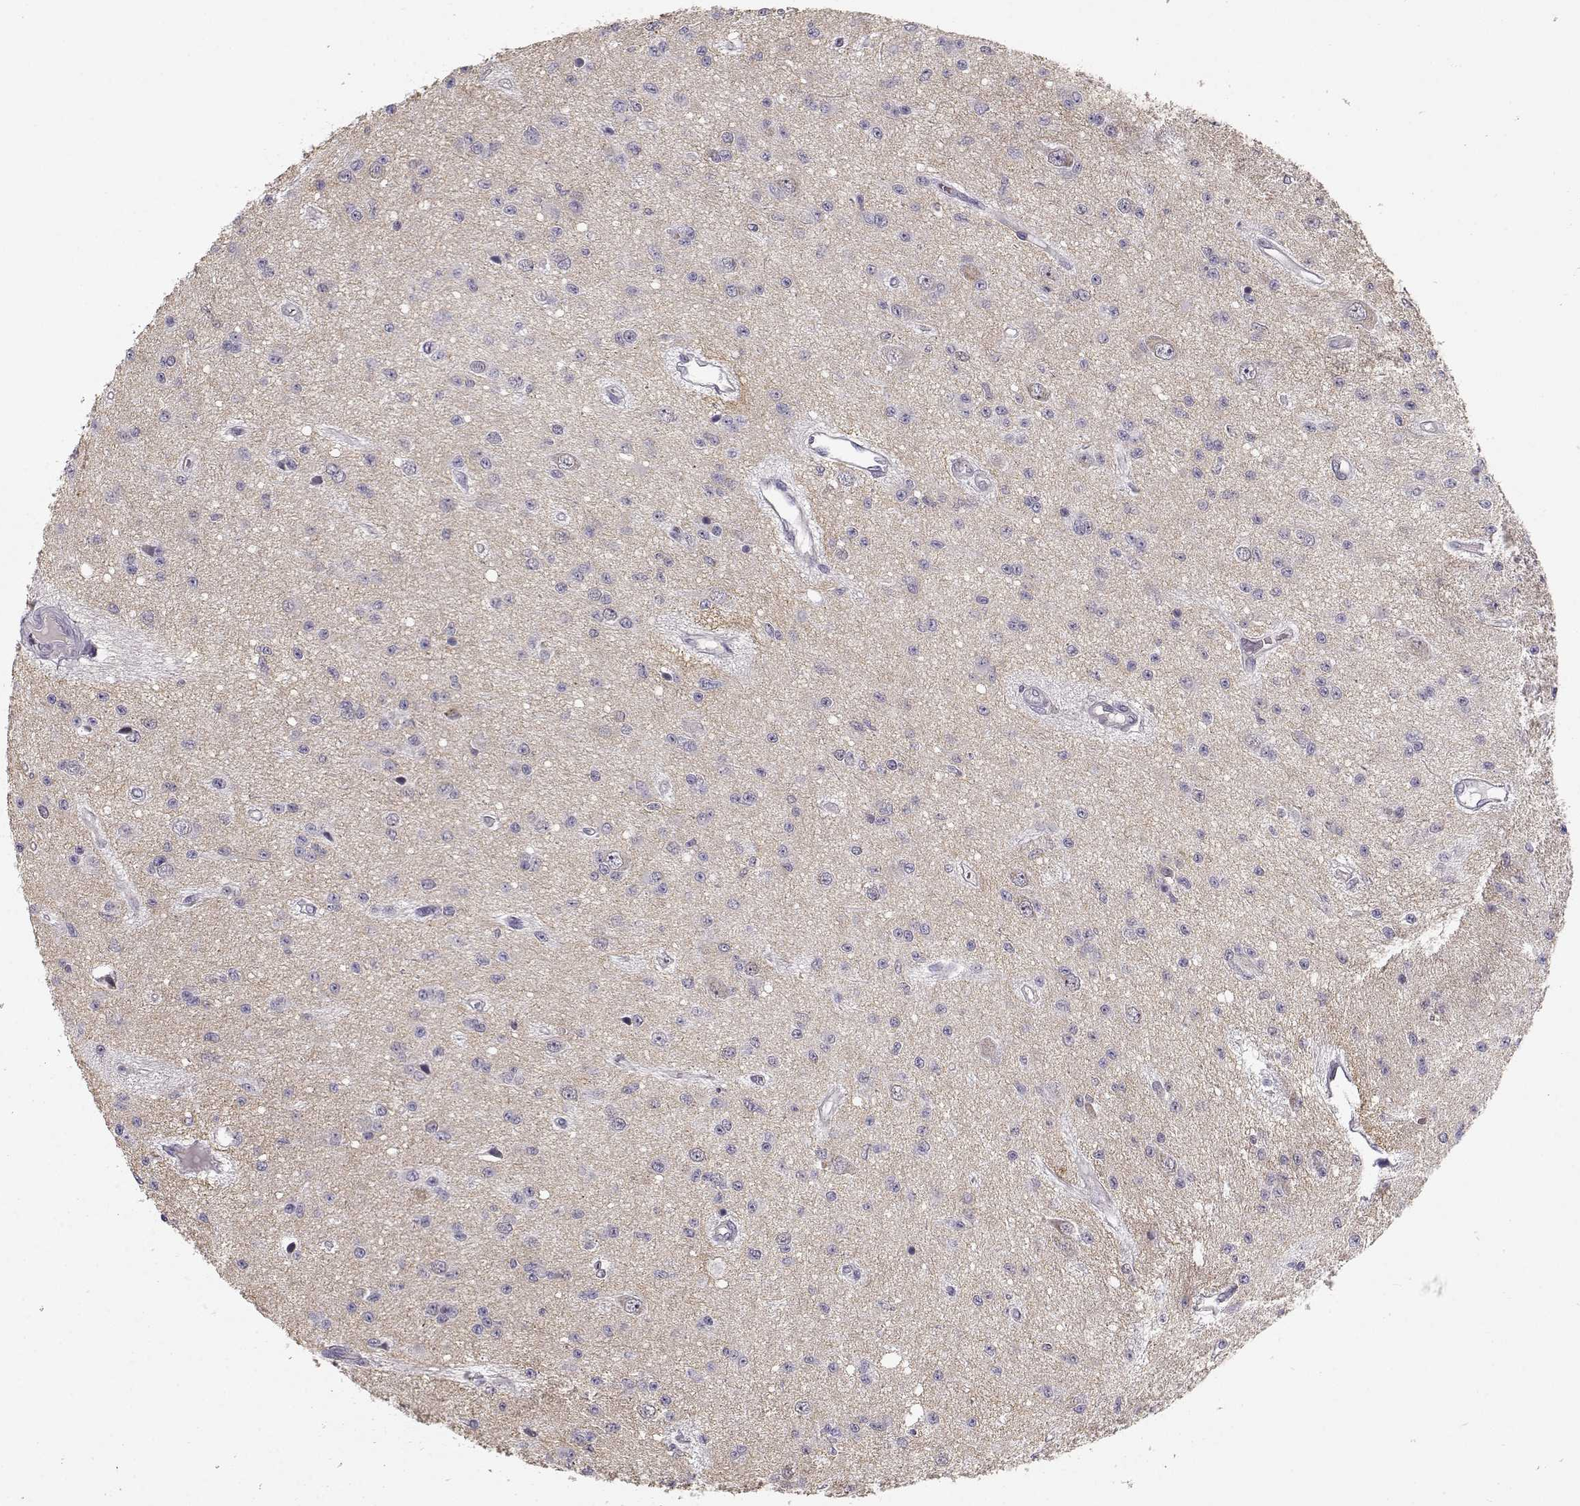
{"staining": {"intensity": "negative", "quantity": "none", "location": "none"}, "tissue": "glioma", "cell_type": "Tumor cells", "image_type": "cancer", "snomed": [{"axis": "morphology", "description": "Glioma, malignant, Low grade"}, {"axis": "topography", "description": "Brain"}], "caption": "Immunohistochemistry of low-grade glioma (malignant) reveals no staining in tumor cells.", "gene": "TMEM145", "patient": {"sex": "female", "age": 45}}